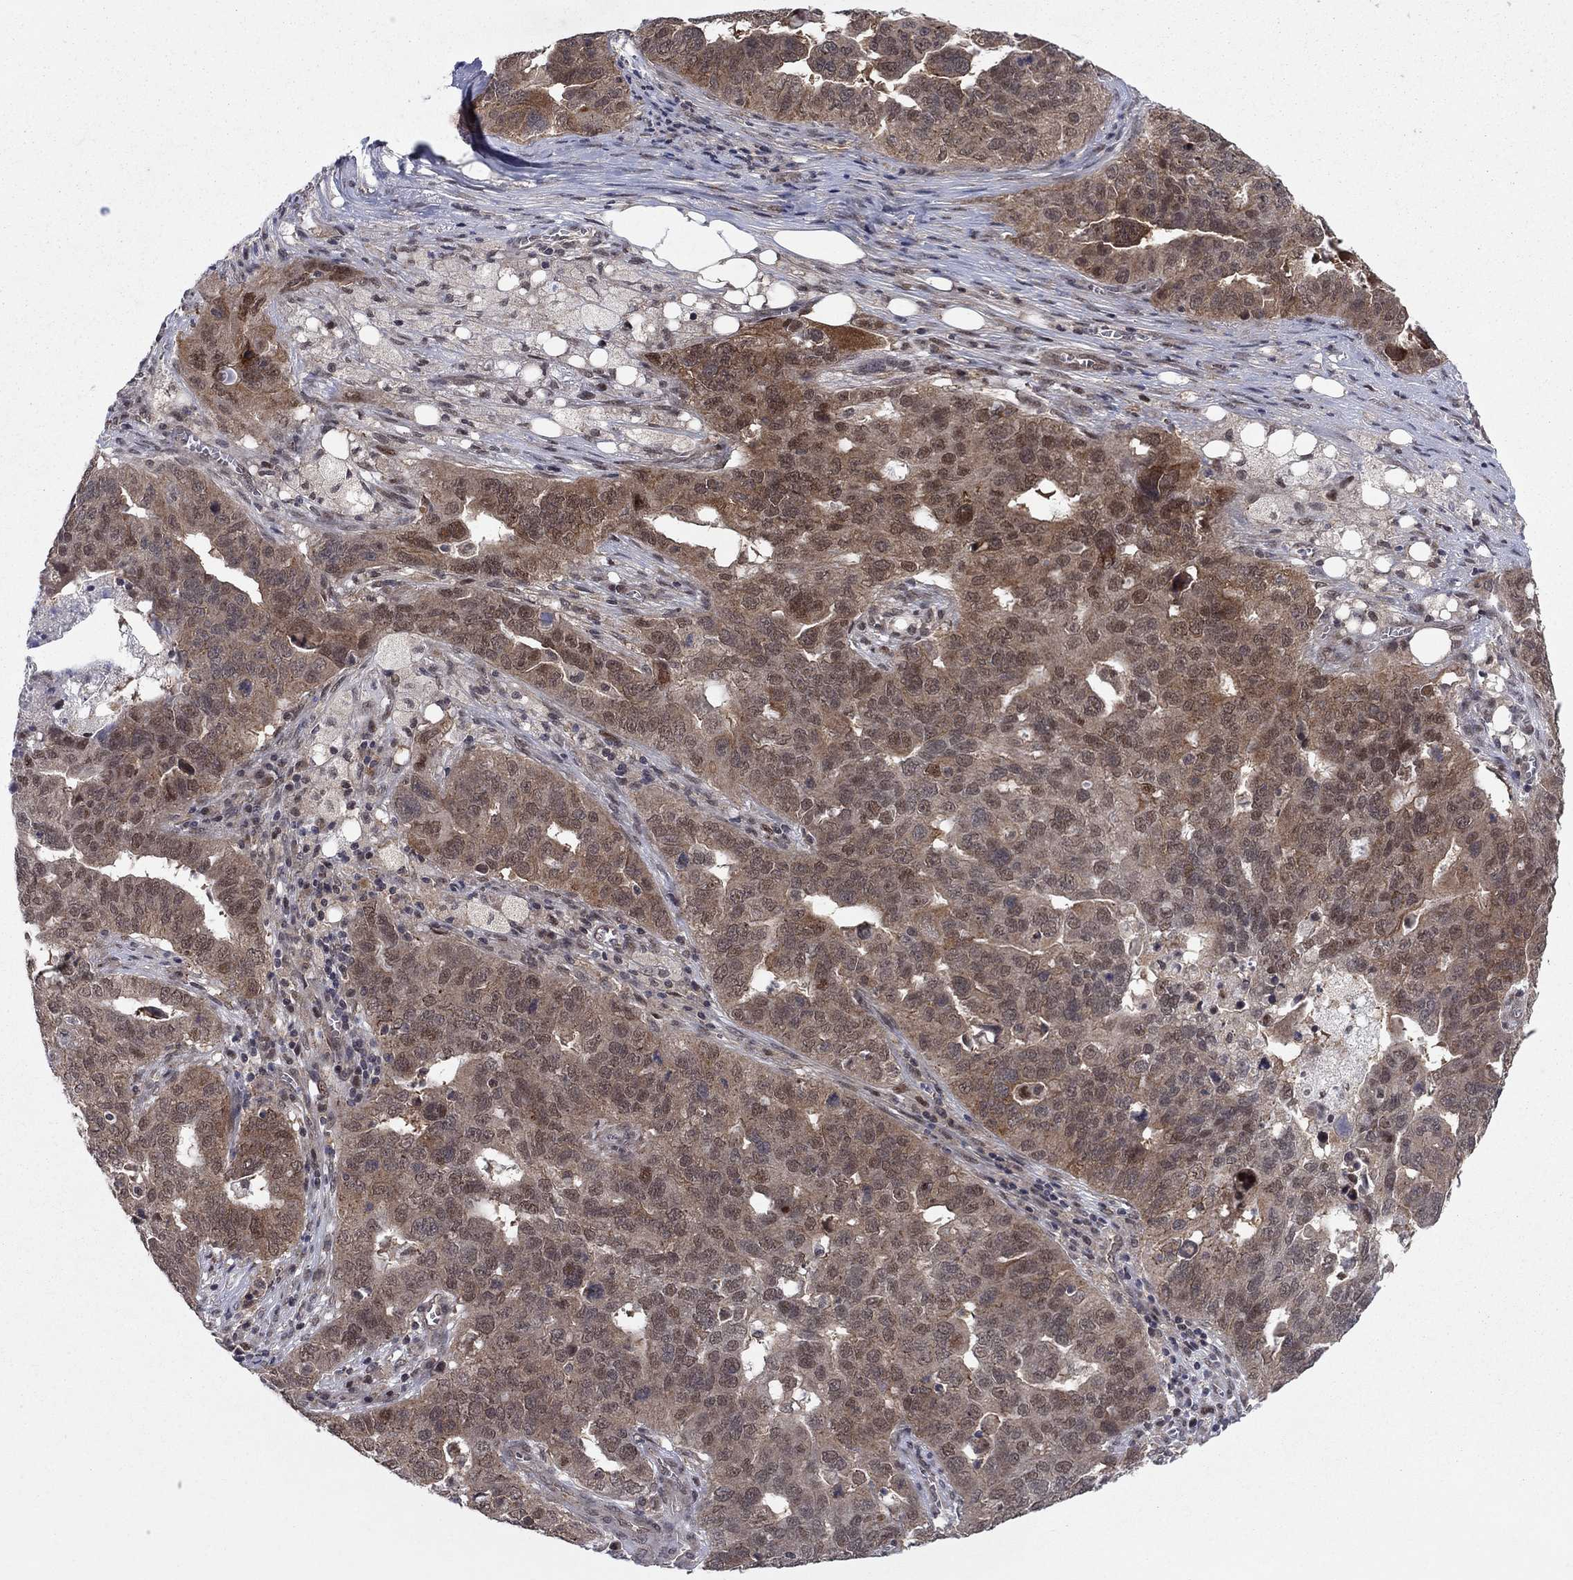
{"staining": {"intensity": "moderate", "quantity": "25%-75%", "location": "cytoplasmic/membranous,nuclear"}, "tissue": "ovarian cancer", "cell_type": "Tumor cells", "image_type": "cancer", "snomed": [{"axis": "morphology", "description": "Carcinoma, endometroid"}, {"axis": "topography", "description": "Soft tissue"}, {"axis": "topography", "description": "Ovary"}], "caption": "A histopathology image of human ovarian endometroid carcinoma stained for a protein reveals moderate cytoplasmic/membranous and nuclear brown staining in tumor cells. The staining is performed using DAB brown chromogen to label protein expression. The nuclei are counter-stained blue using hematoxylin.", "gene": "PSMC1", "patient": {"sex": "female", "age": 52}}